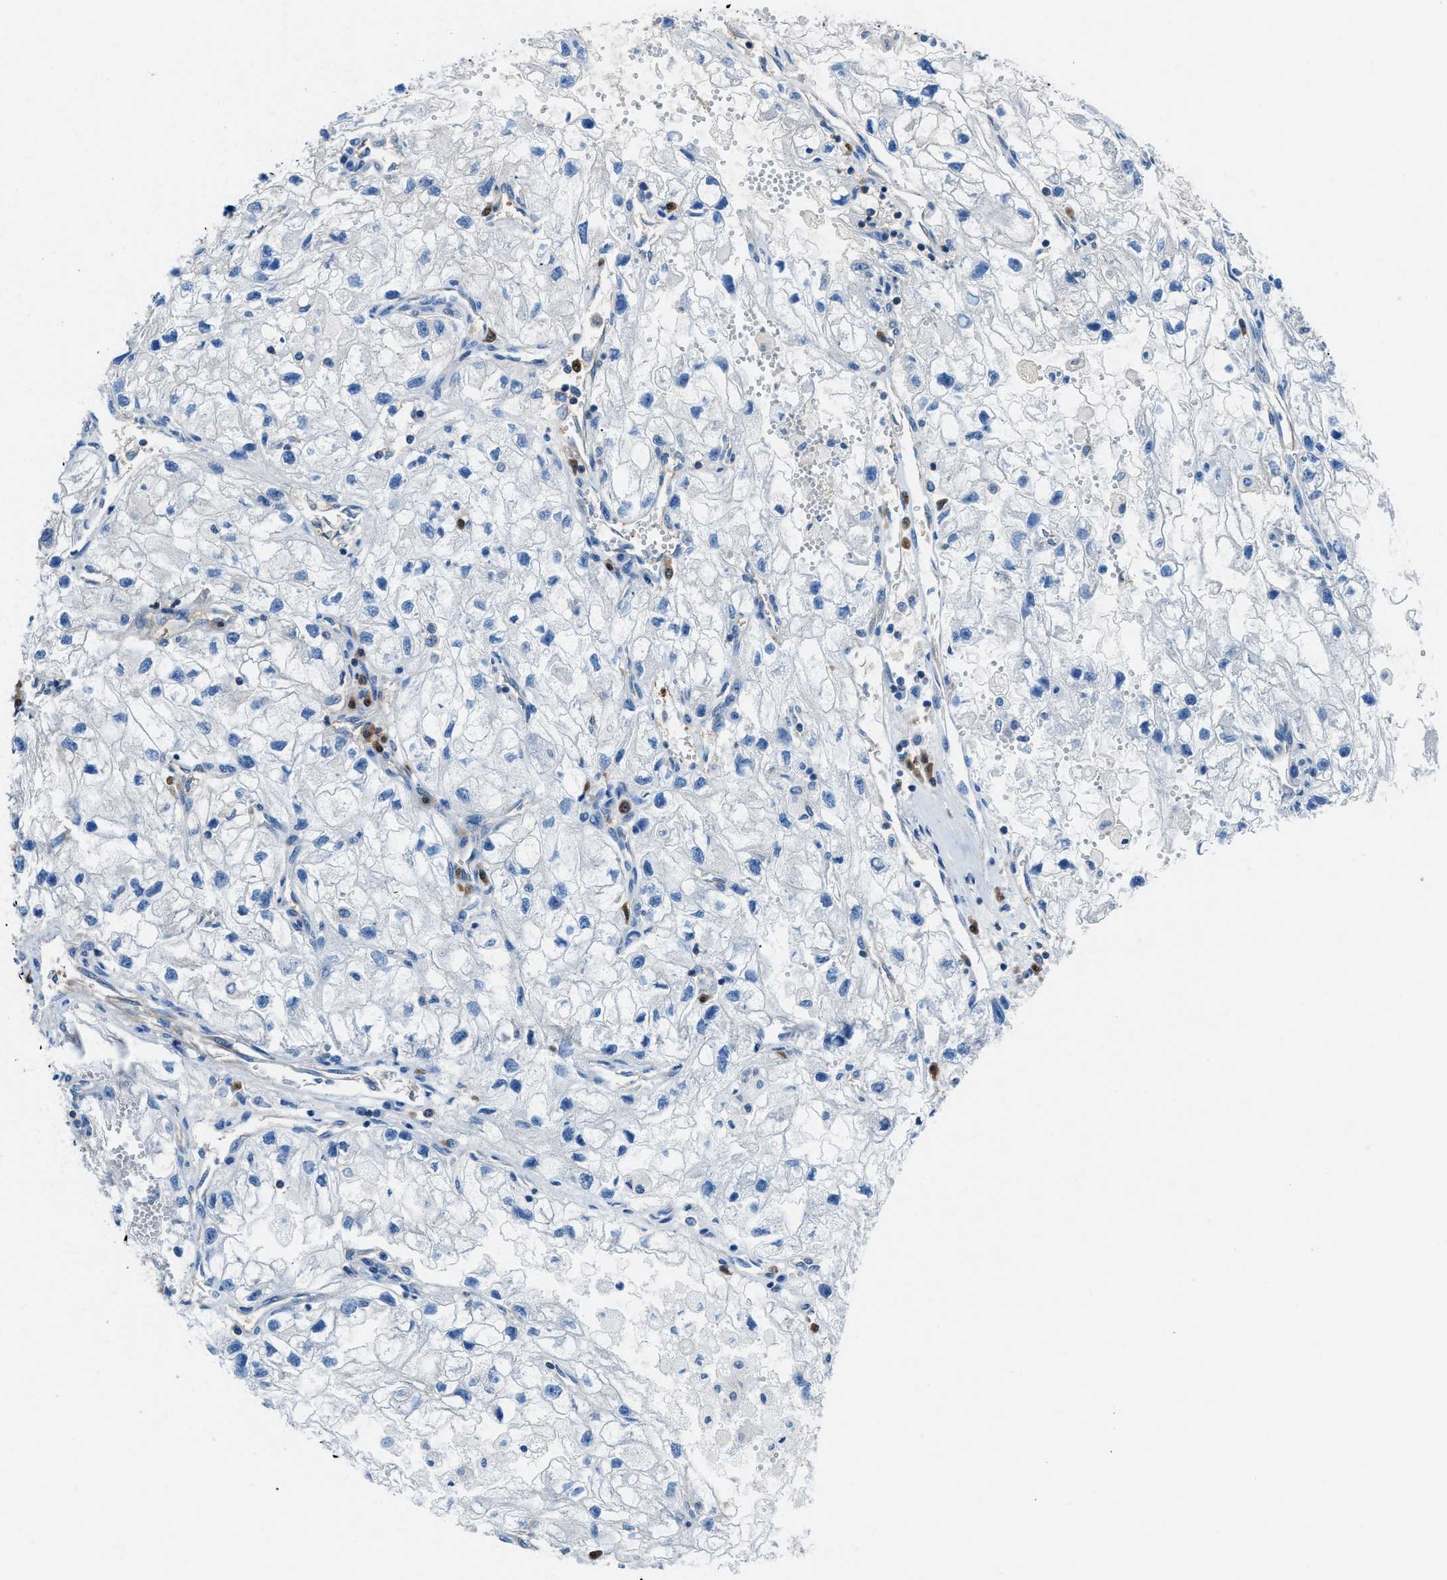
{"staining": {"intensity": "negative", "quantity": "none", "location": "none"}, "tissue": "renal cancer", "cell_type": "Tumor cells", "image_type": "cancer", "snomed": [{"axis": "morphology", "description": "Adenocarcinoma, NOS"}, {"axis": "topography", "description": "Kidney"}], "caption": "A micrograph of human renal cancer (adenocarcinoma) is negative for staining in tumor cells. (DAB (3,3'-diaminobenzidine) immunohistochemistry (IHC) with hematoxylin counter stain).", "gene": "SARS1", "patient": {"sex": "female", "age": 70}}